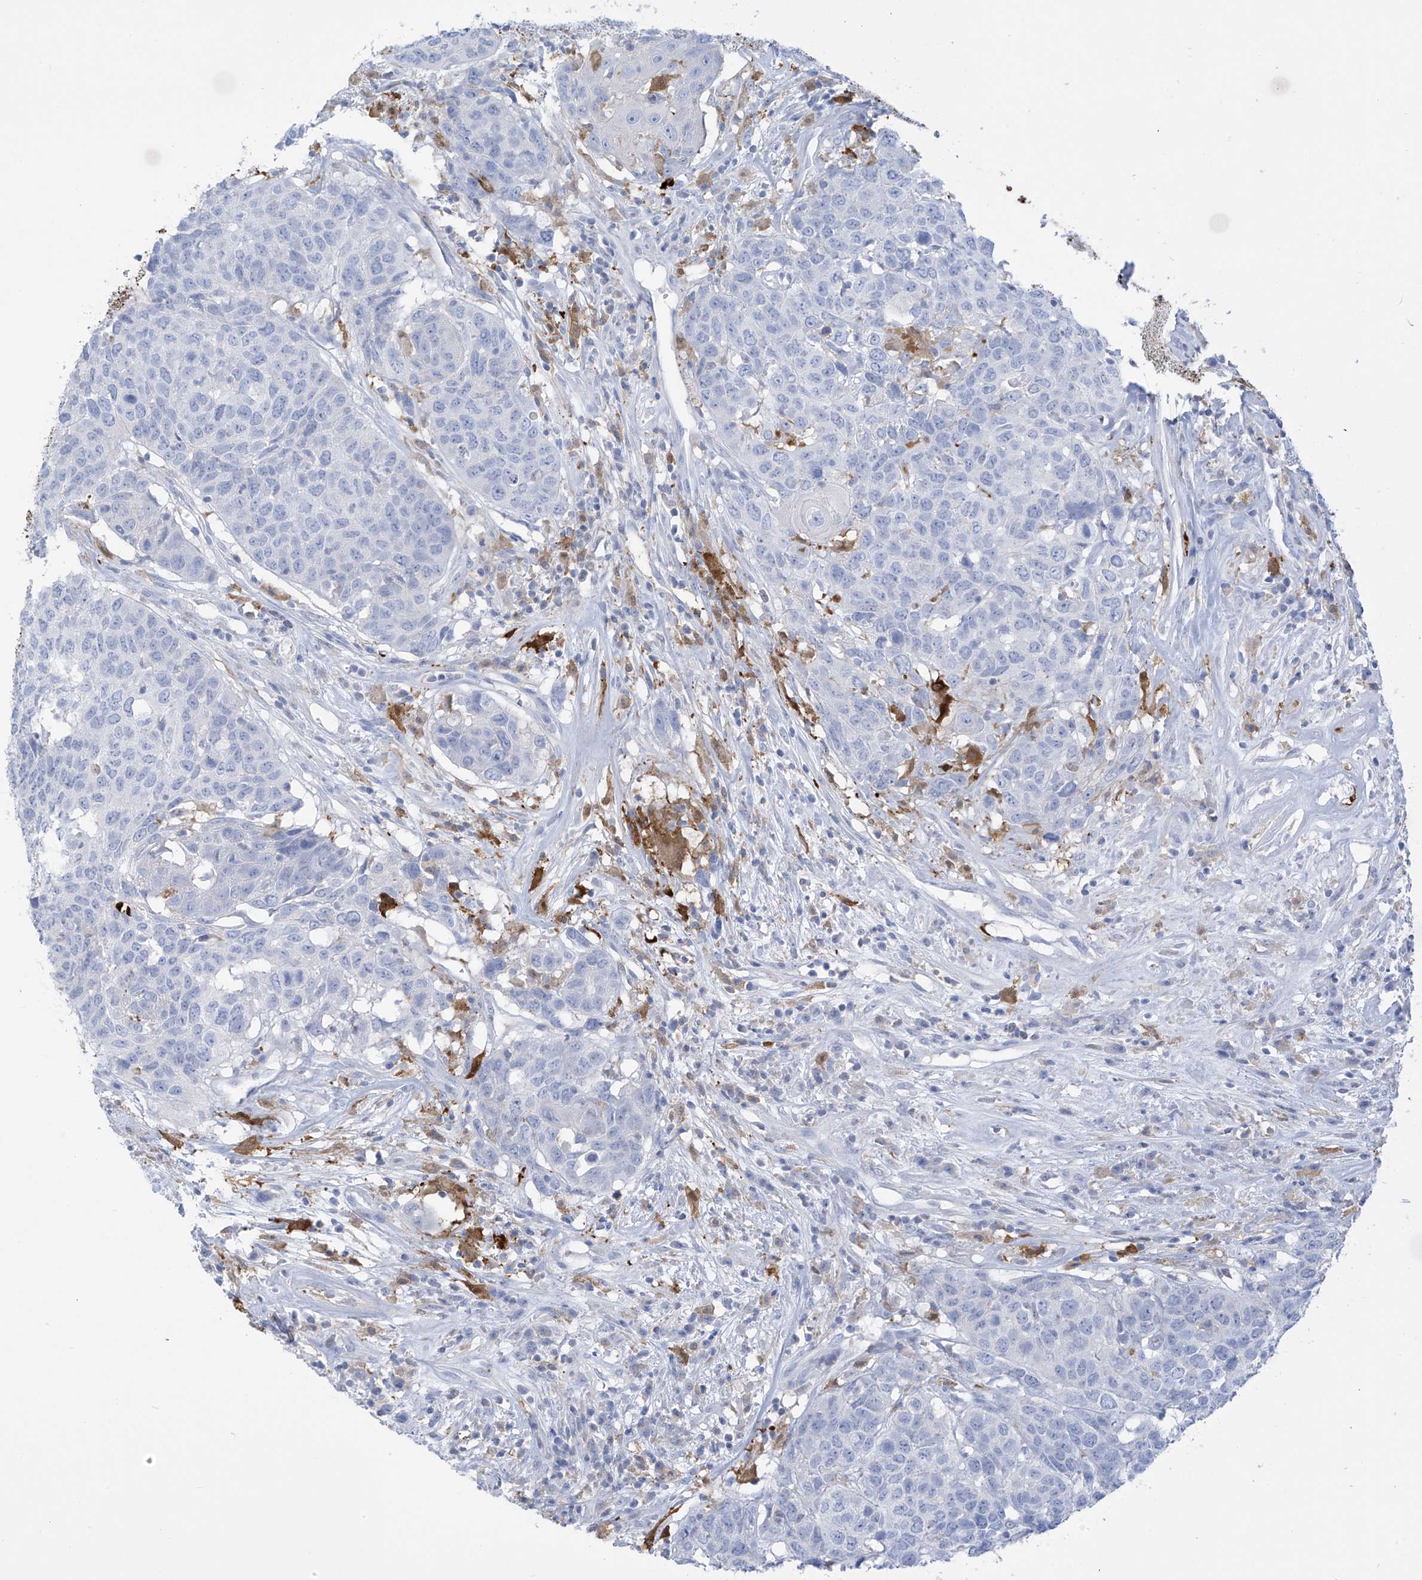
{"staining": {"intensity": "negative", "quantity": "none", "location": "none"}, "tissue": "head and neck cancer", "cell_type": "Tumor cells", "image_type": "cancer", "snomed": [{"axis": "morphology", "description": "Squamous cell carcinoma, NOS"}, {"axis": "topography", "description": "Head-Neck"}], "caption": "Human head and neck cancer stained for a protein using immunohistochemistry (IHC) displays no expression in tumor cells.", "gene": "TRMT2B", "patient": {"sex": "male", "age": 66}}